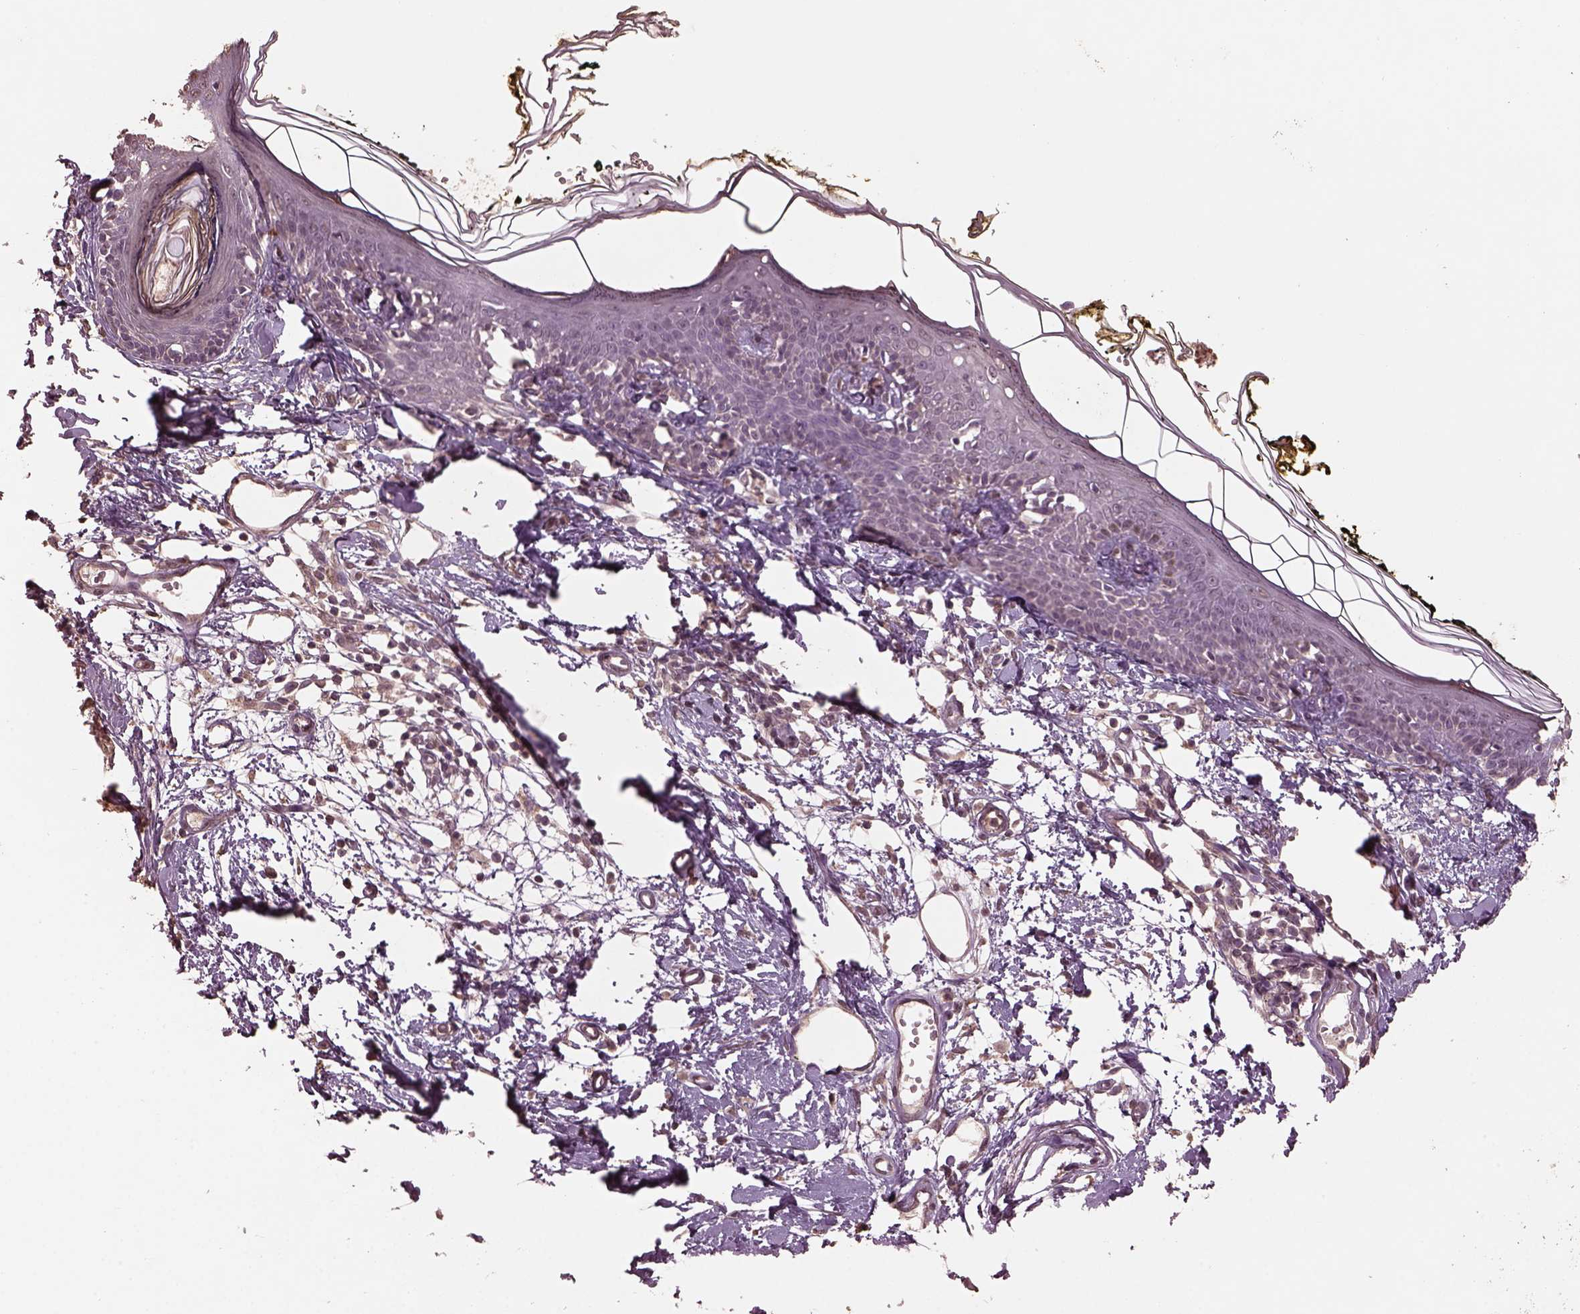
{"staining": {"intensity": "negative", "quantity": "none", "location": "none"}, "tissue": "skin", "cell_type": "Fibroblasts", "image_type": "normal", "snomed": [{"axis": "morphology", "description": "Normal tissue, NOS"}, {"axis": "topography", "description": "Skin"}], "caption": "DAB immunohistochemical staining of normal human skin demonstrates no significant staining in fibroblasts.", "gene": "CPT1C", "patient": {"sex": "male", "age": 76}}